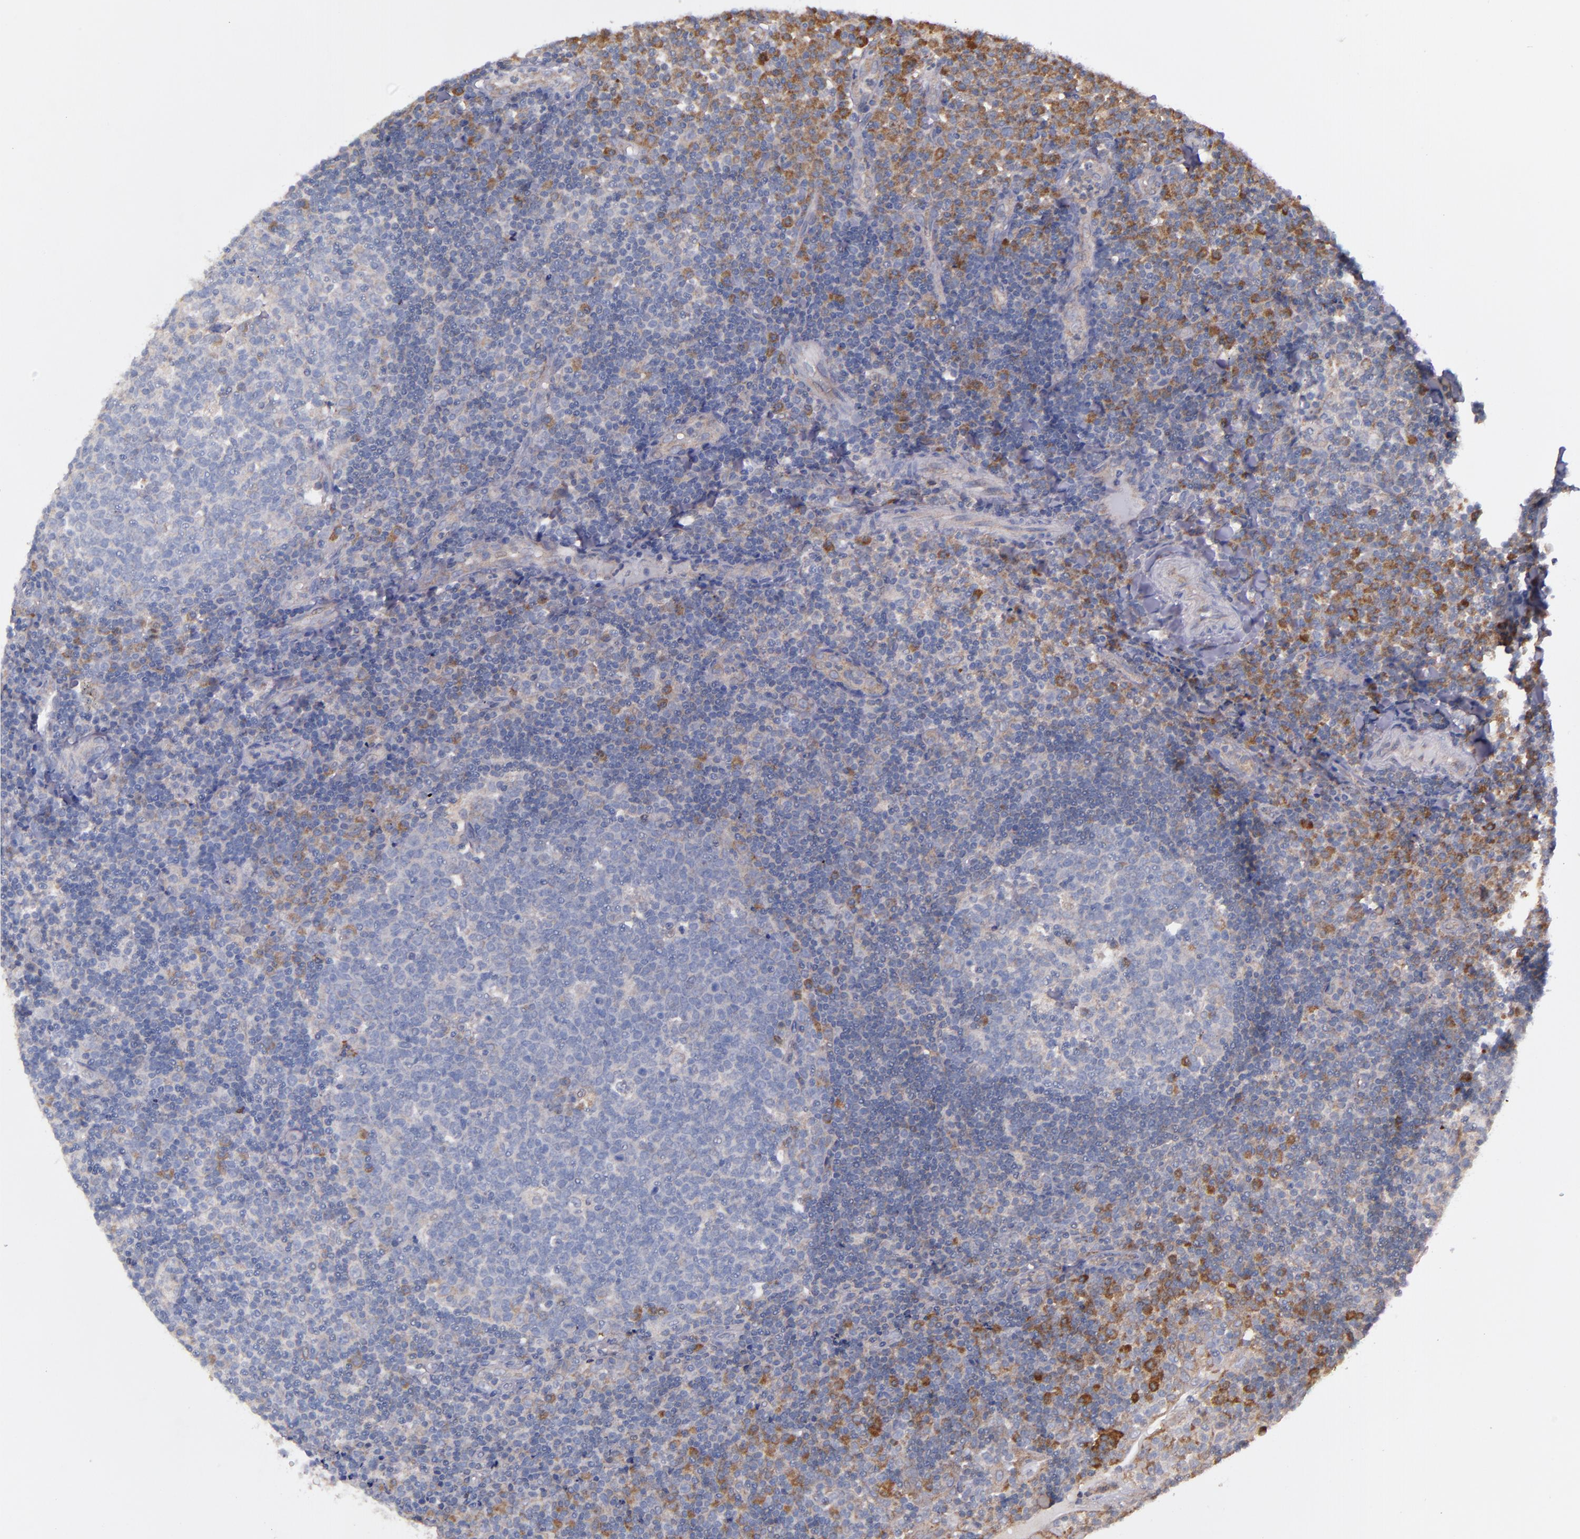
{"staining": {"intensity": "moderate", "quantity": "<25%", "location": "cytoplasmic/membranous"}, "tissue": "tonsil", "cell_type": "Germinal center cells", "image_type": "normal", "snomed": [{"axis": "morphology", "description": "Normal tissue, NOS"}, {"axis": "topography", "description": "Tonsil"}], "caption": "This image shows immunohistochemistry (IHC) staining of benign tonsil, with low moderate cytoplasmic/membranous staining in about <25% of germinal center cells.", "gene": "IFIH1", "patient": {"sex": "female", "age": 40}}